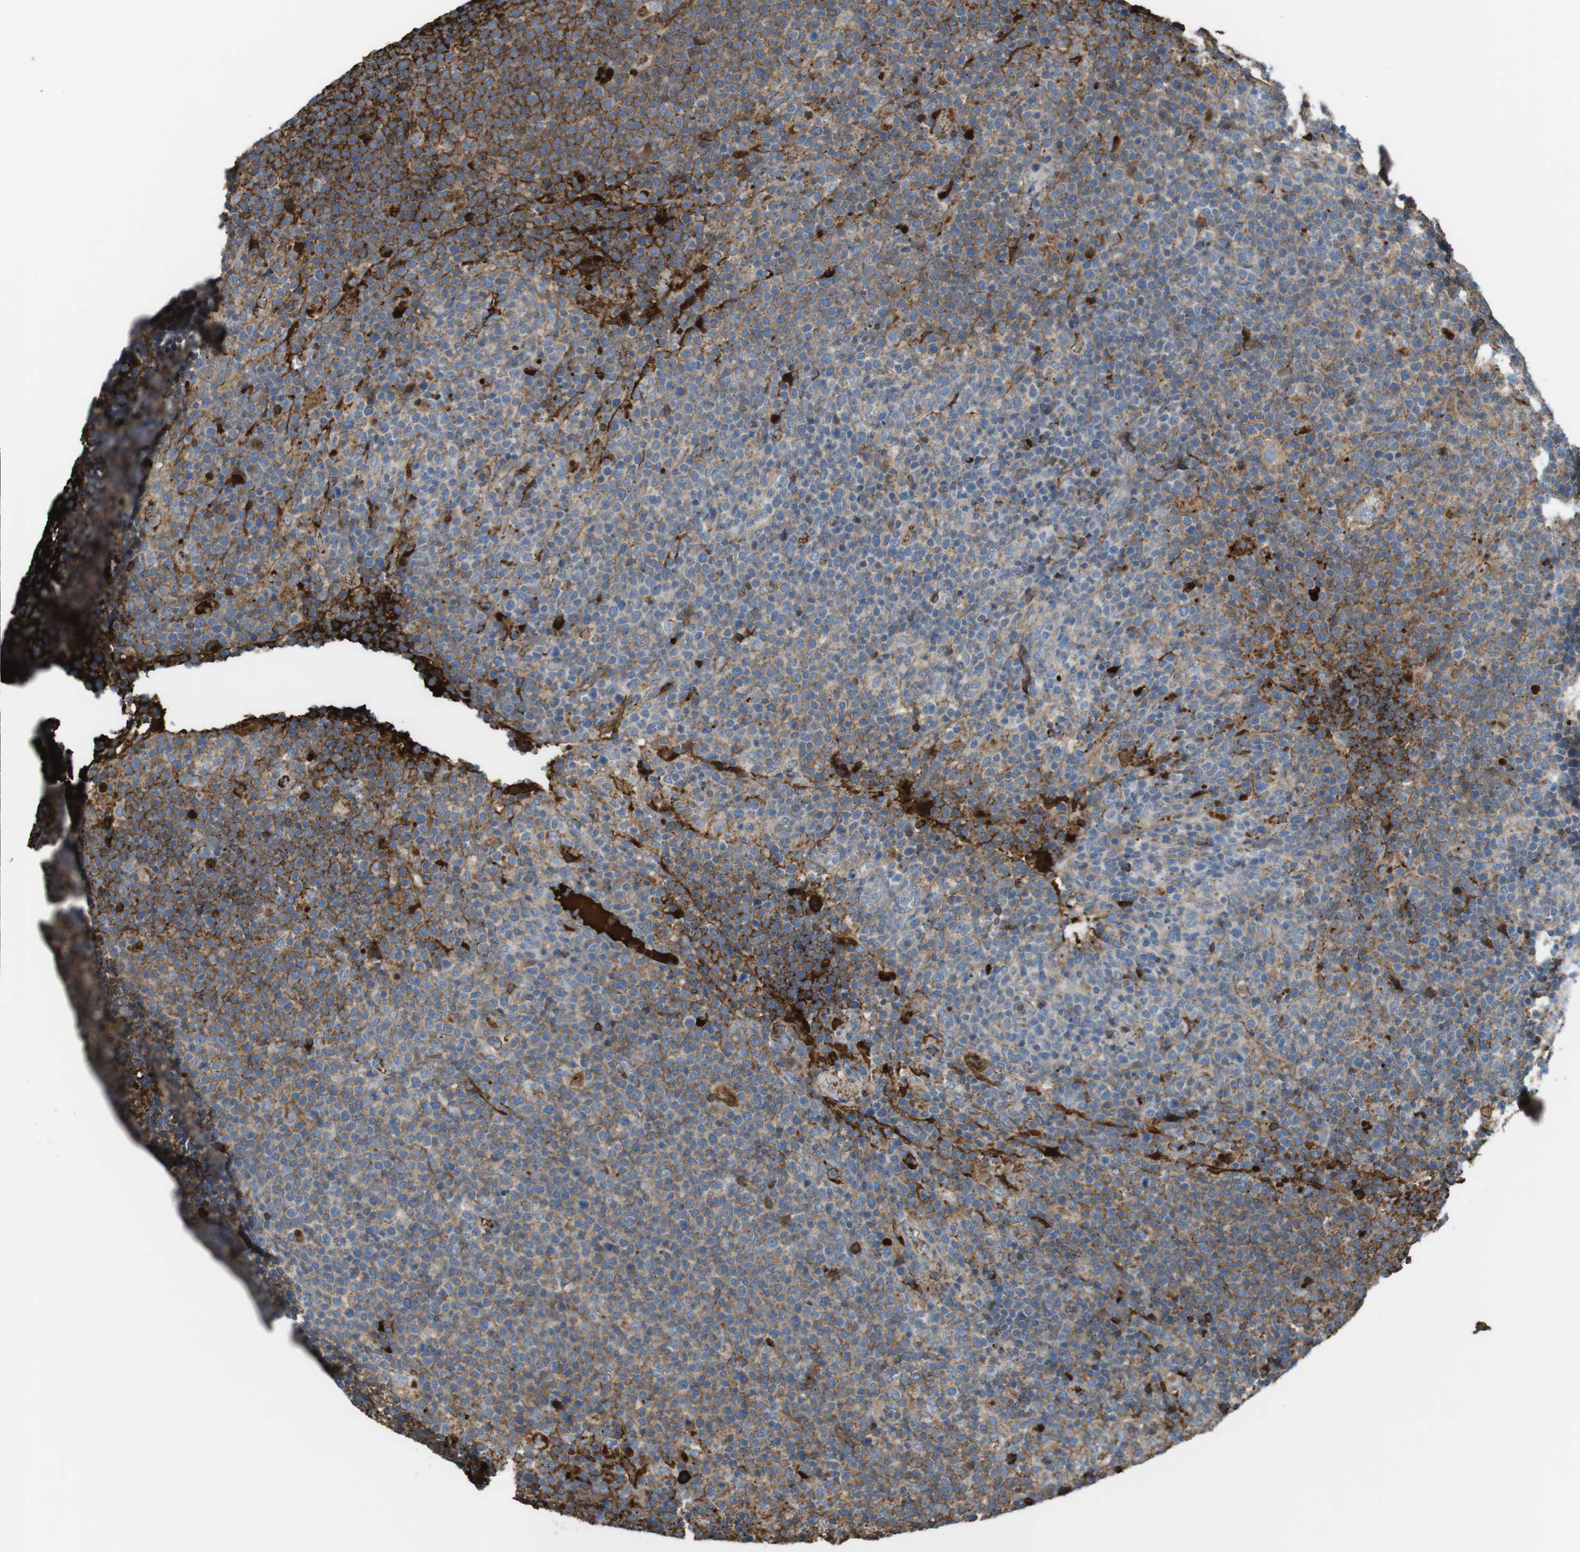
{"staining": {"intensity": "moderate", "quantity": "<25%", "location": "cytoplasmic/membranous"}, "tissue": "lymphoma", "cell_type": "Tumor cells", "image_type": "cancer", "snomed": [{"axis": "morphology", "description": "Malignant lymphoma, non-Hodgkin's type, High grade"}, {"axis": "topography", "description": "Lymph node"}], "caption": "This is an image of immunohistochemistry staining of lymphoma, which shows moderate positivity in the cytoplasmic/membranous of tumor cells.", "gene": "LTBP4", "patient": {"sex": "male", "age": 61}}